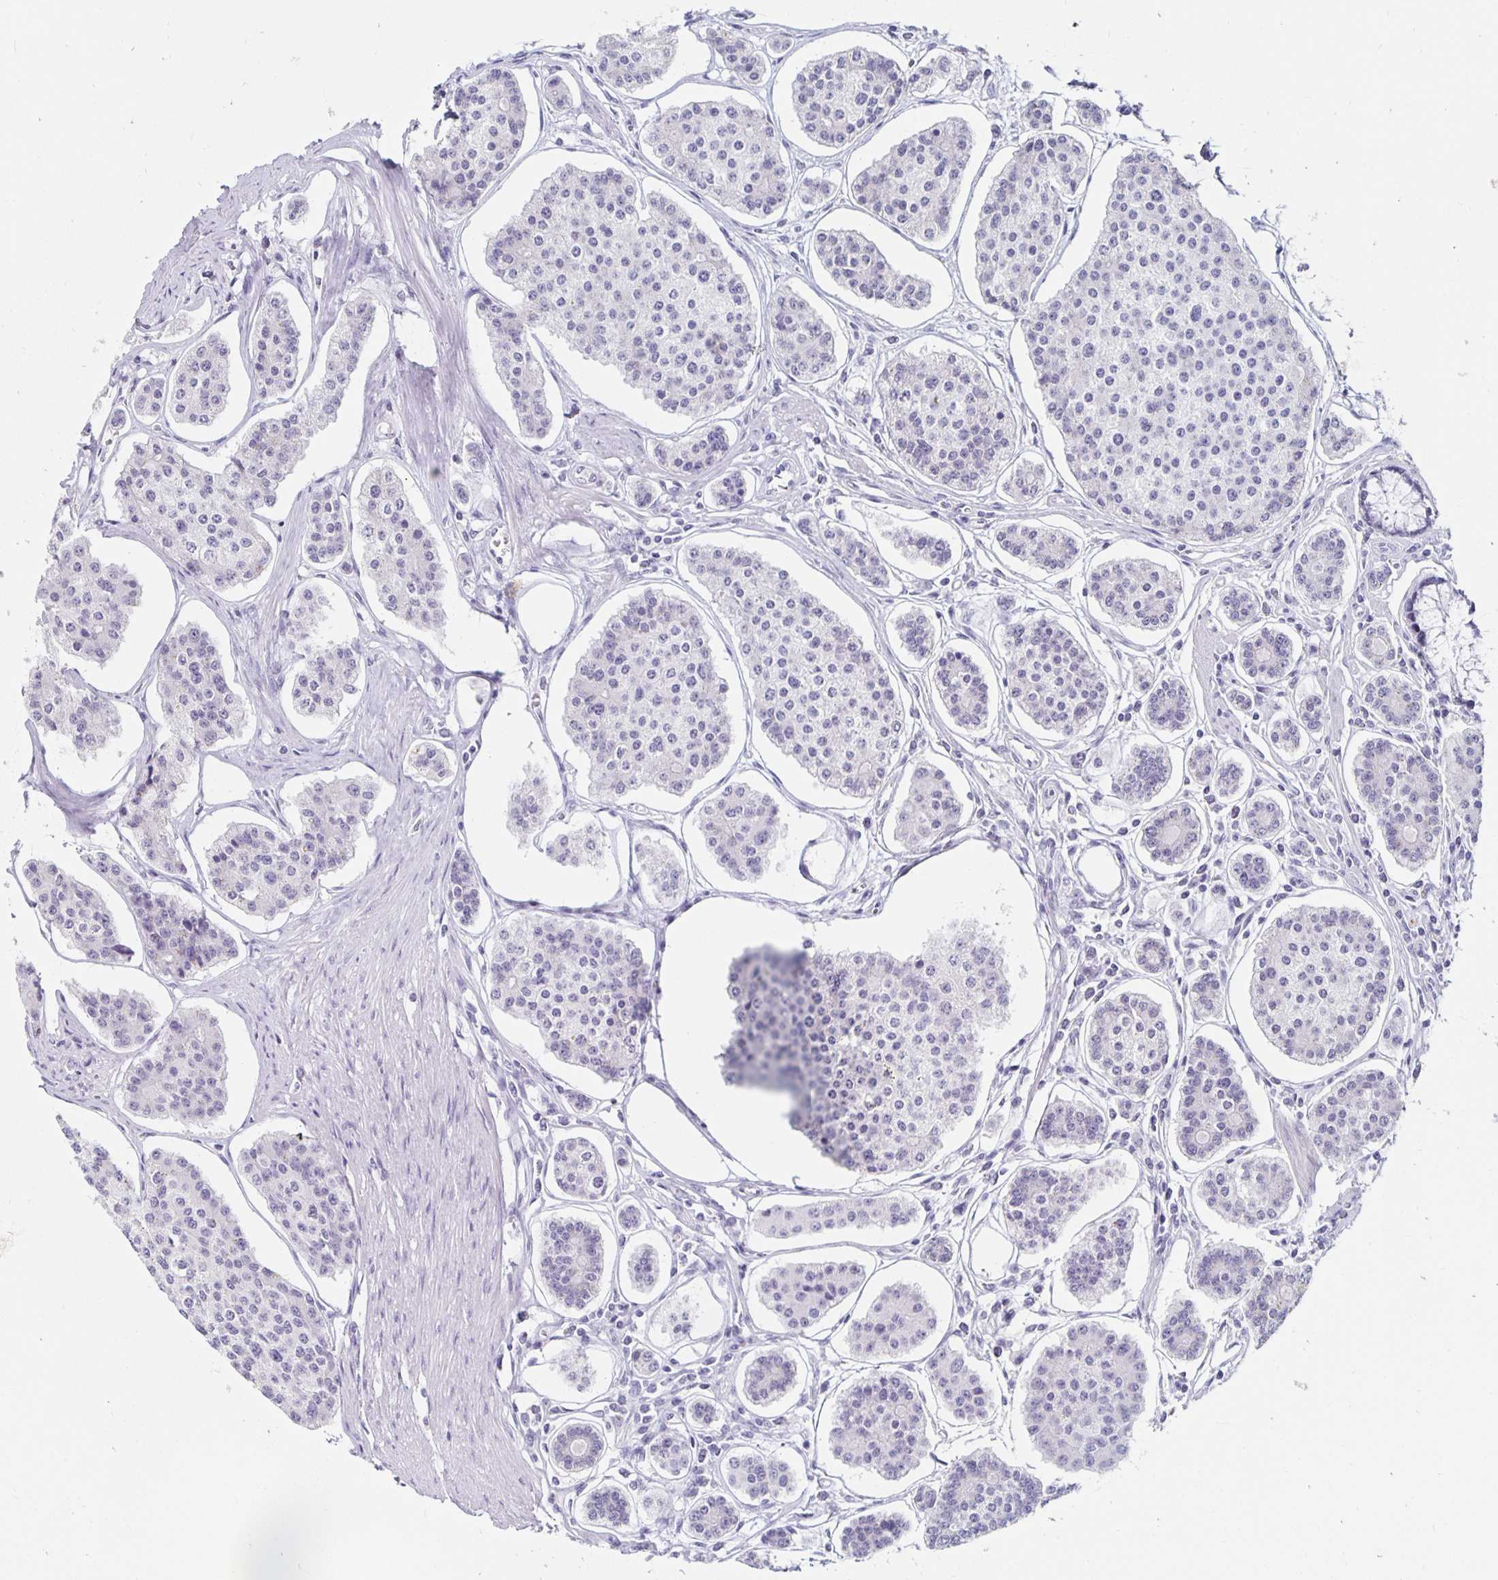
{"staining": {"intensity": "negative", "quantity": "none", "location": "none"}, "tissue": "carcinoid", "cell_type": "Tumor cells", "image_type": "cancer", "snomed": [{"axis": "morphology", "description": "Carcinoid, malignant, NOS"}, {"axis": "topography", "description": "Small intestine"}], "caption": "Tumor cells are negative for brown protein staining in carcinoid.", "gene": "KCNQ2", "patient": {"sex": "female", "age": 65}}